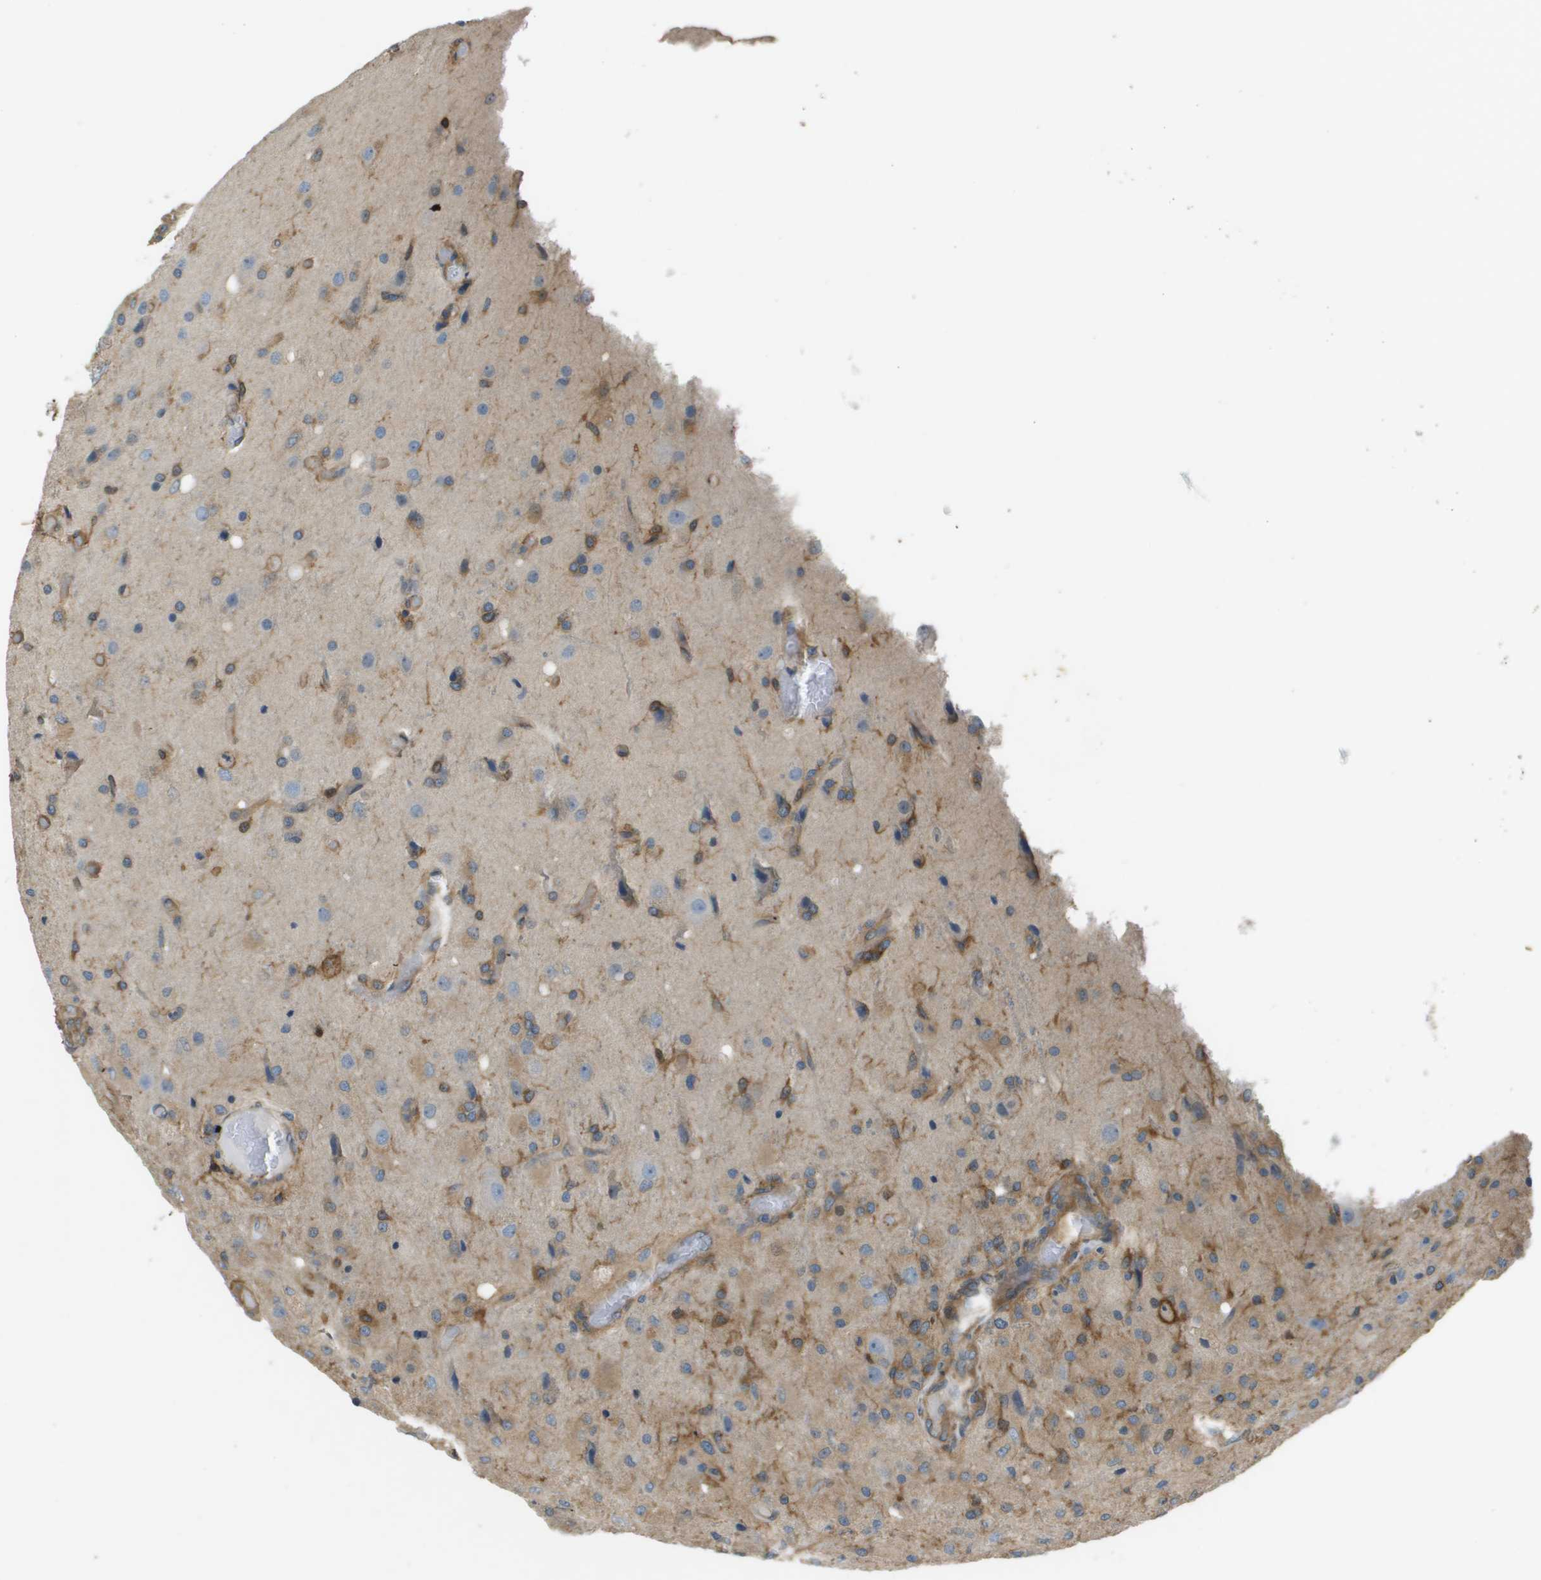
{"staining": {"intensity": "weak", "quantity": "25%-75%", "location": "cytoplasmic/membranous"}, "tissue": "glioma", "cell_type": "Tumor cells", "image_type": "cancer", "snomed": [{"axis": "morphology", "description": "Normal tissue, NOS"}, {"axis": "morphology", "description": "Glioma, malignant, High grade"}, {"axis": "topography", "description": "Cerebral cortex"}], "caption": "High-power microscopy captured an IHC micrograph of glioma, revealing weak cytoplasmic/membranous positivity in approximately 25%-75% of tumor cells.", "gene": "CORO1B", "patient": {"sex": "male", "age": 77}}